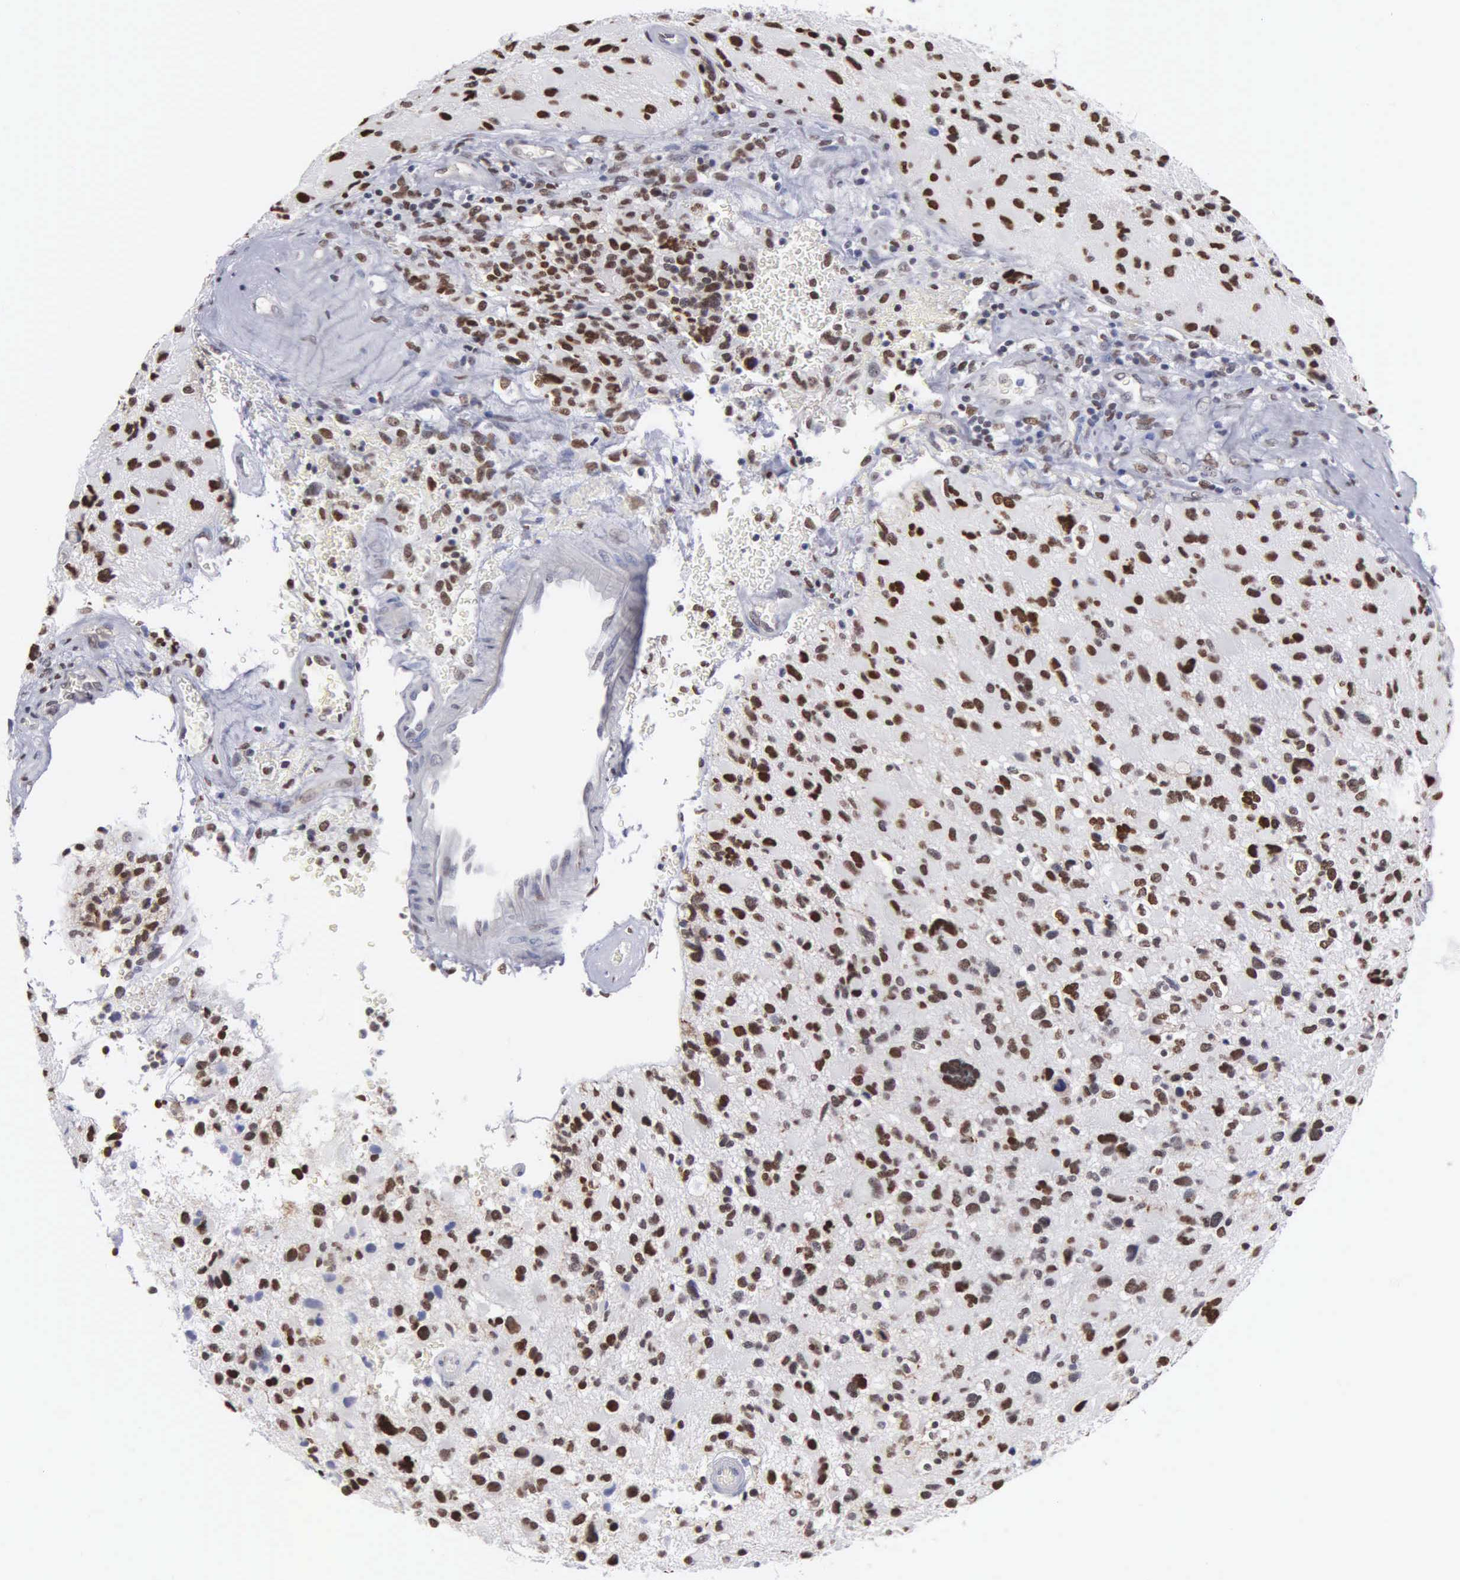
{"staining": {"intensity": "moderate", "quantity": "25%-75%", "location": "nuclear"}, "tissue": "glioma", "cell_type": "Tumor cells", "image_type": "cancer", "snomed": [{"axis": "morphology", "description": "Glioma, malignant, High grade"}, {"axis": "topography", "description": "Brain"}], "caption": "Immunohistochemistry (IHC) histopathology image of neoplastic tissue: human glioma stained using immunohistochemistry reveals medium levels of moderate protein expression localized specifically in the nuclear of tumor cells, appearing as a nuclear brown color.", "gene": "CCNG1", "patient": {"sex": "male", "age": 69}}